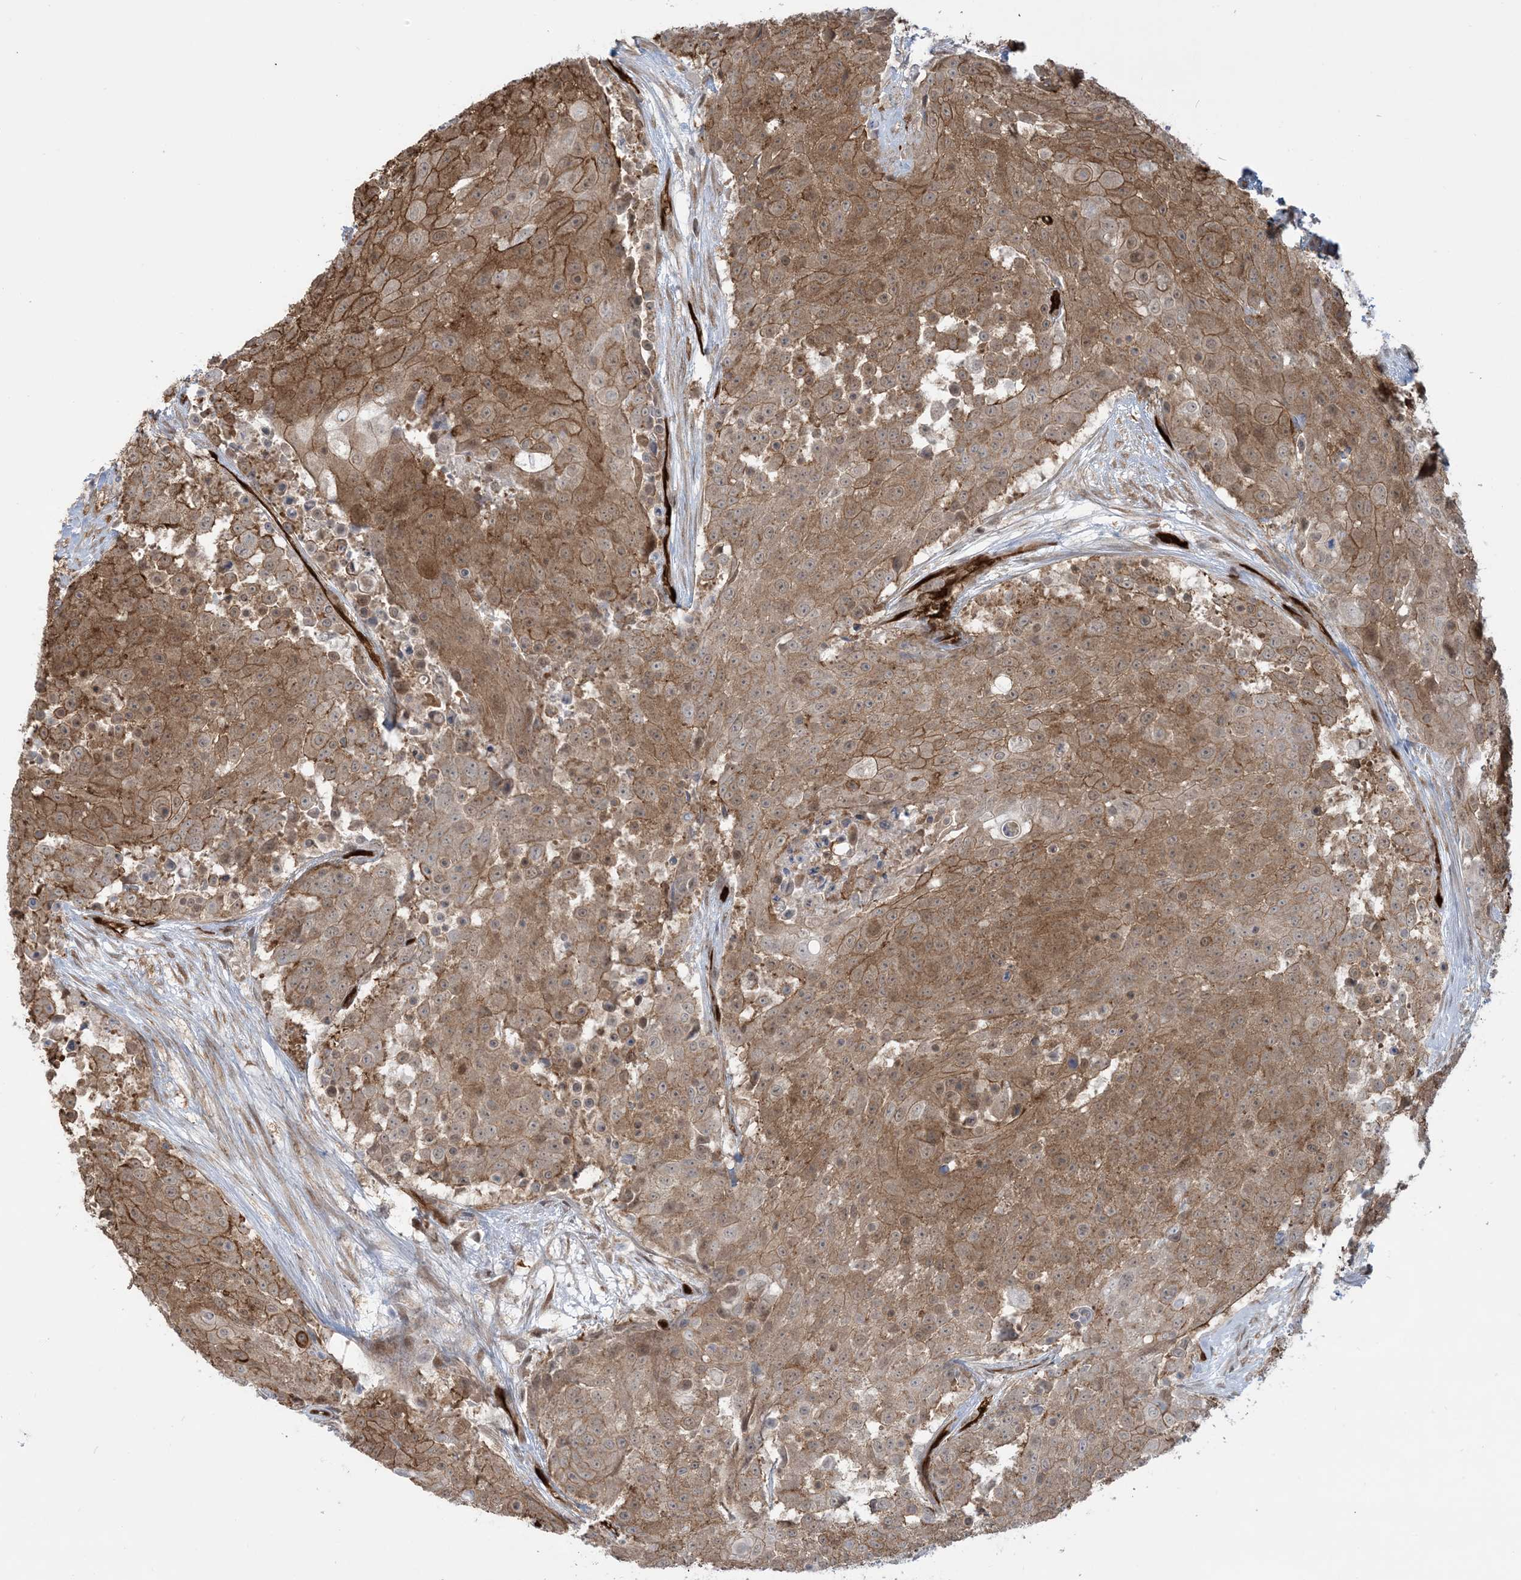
{"staining": {"intensity": "strong", "quantity": "25%-75%", "location": "cytoplasmic/membranous"}, "tissue": "urothelial cancer", "cell_type": "Tumor cells", "image_type": "cancer", "snomed": [{"axis": "morphology", "description": "Urothelial carcinoma, High grade"}, {"axis": "topography", "description": "Urinary bladder"}], "caption": "Tumor cells reveal high levels of strong cytoplasmic/membranous staining in approximately 25%-75% of cells in human urothelial cancer.", "gene": "PPM1F", "patient": {"sex": "female", "age": 63}}